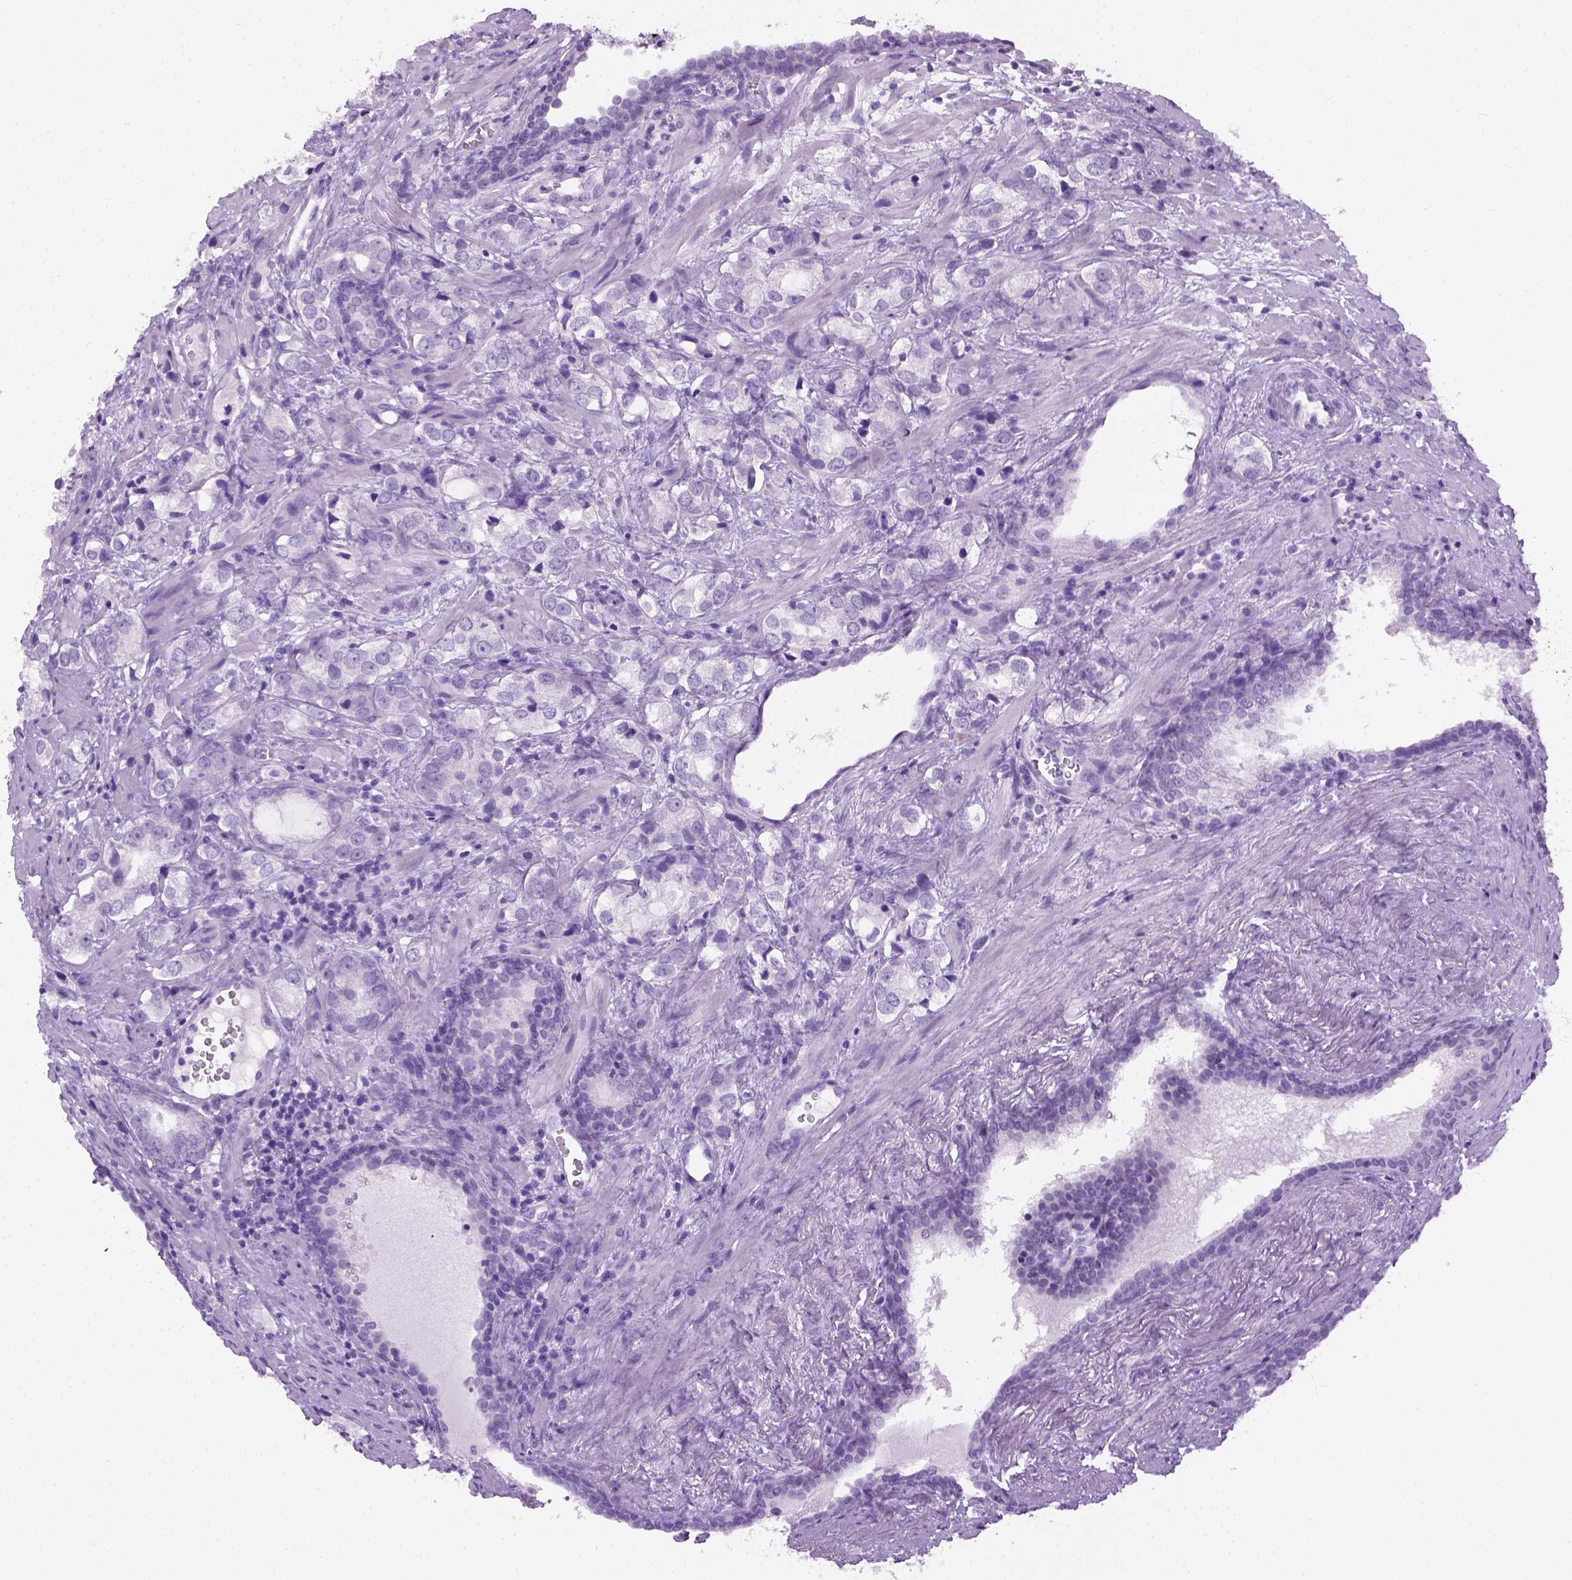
{"staining": {"intensity": "negative", "quantity": "none", "location": "none"}, "tissue": "prostate cancer", "cell_type": "Tumor cells", "image_type": "cancer", "snomed": [{"axis": "morphology", "description": "Adenocarcinoma, NOS"}, {"axis": "topography", "description": "Prostate and seminal vesicle, NOS"}], "caption": "Human prostate cancer (adenocarcinoma) stained for a protein using IHC displays no staining in tumor cells.", "gene": "CYP24A1", "patient": {"sex": "male", "age": 63}}